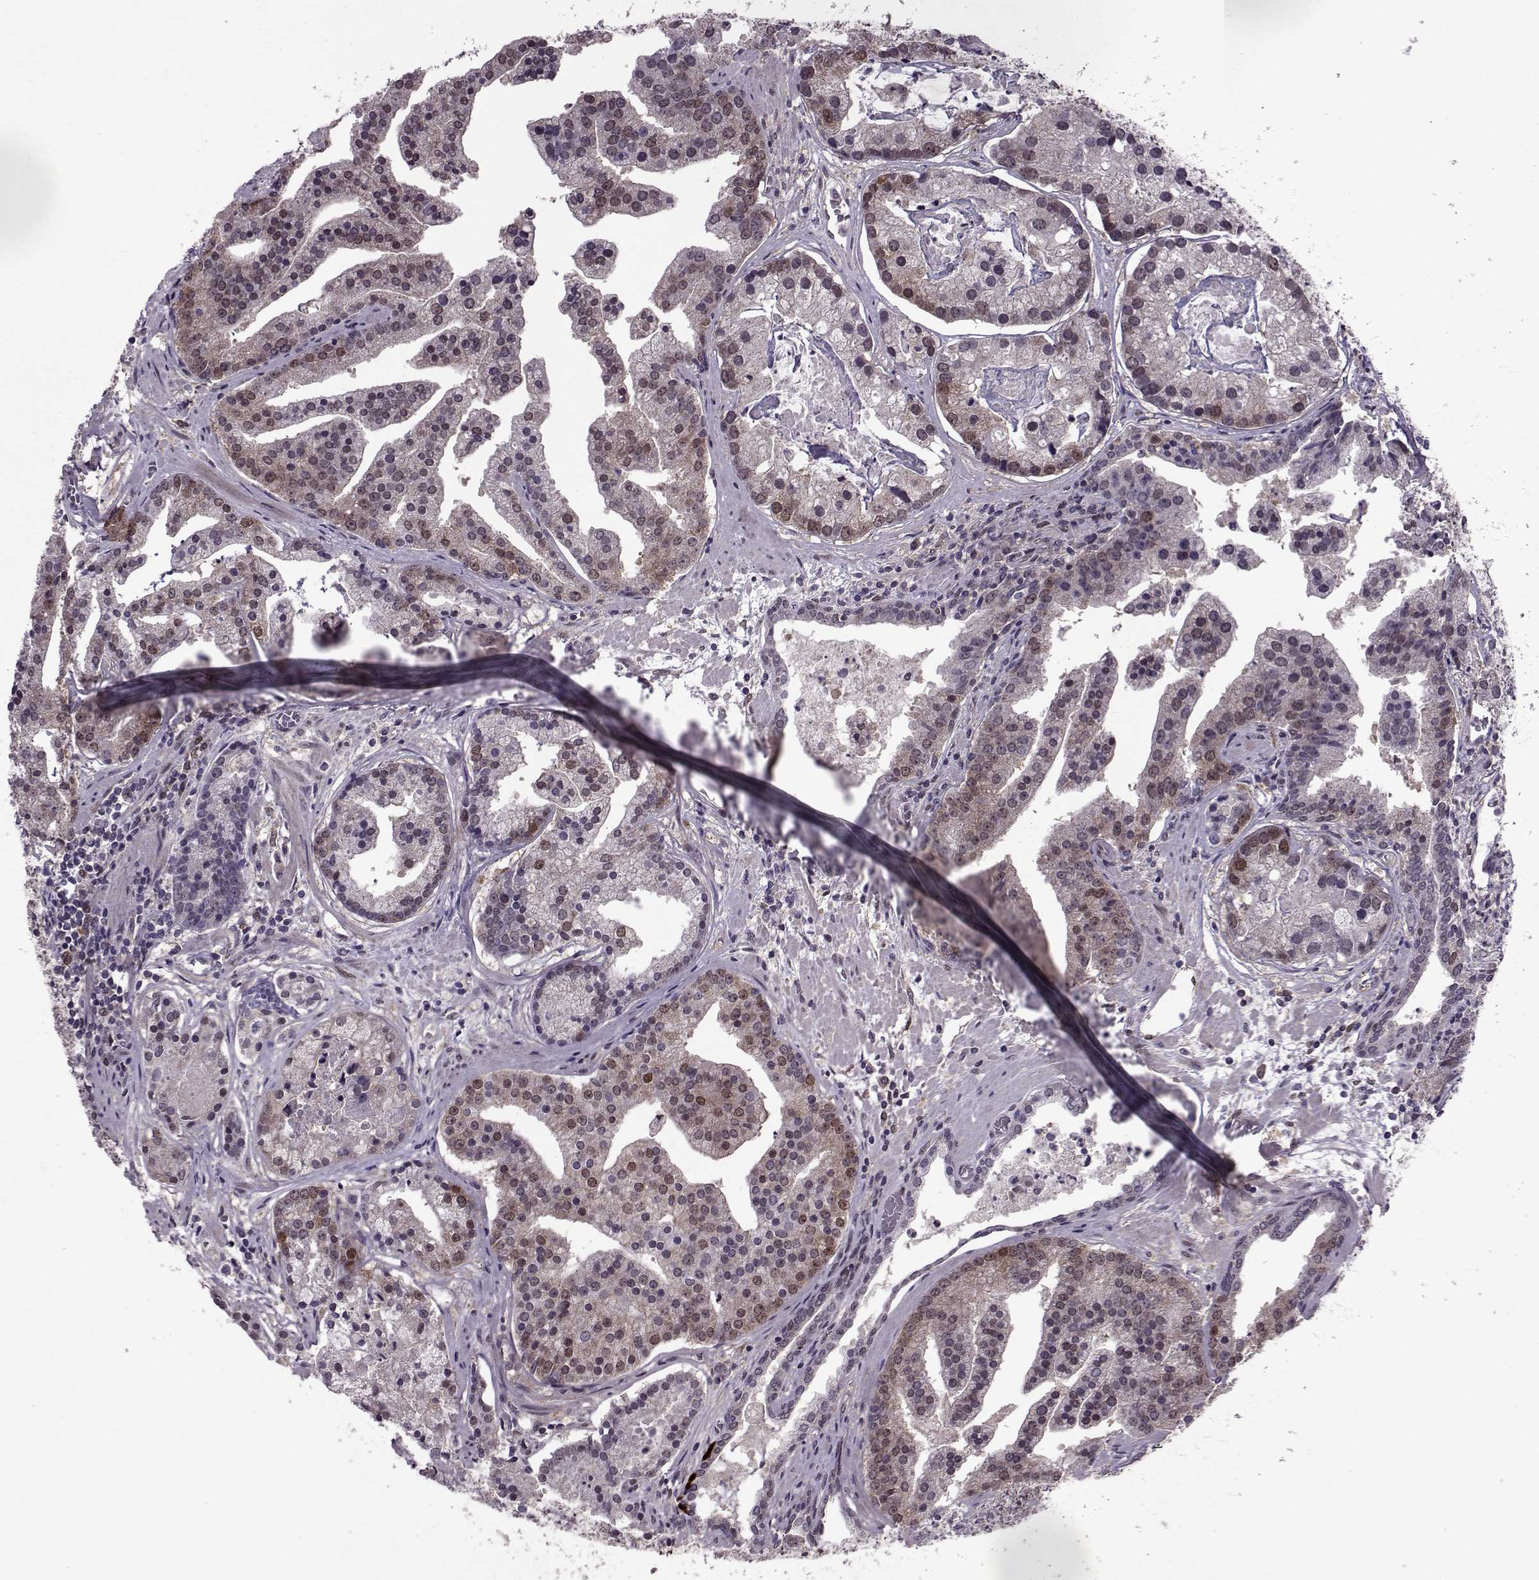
{"staining": {"intensity": "weak", "quantity": "<25%", "location": "nuclear"}, "tissue": "prostate cancer", "cell_type": "Tumor cells", "image_type": "cancer", "snomed": [{"axis": "morphology", "description": "Adenocarcinoma, NOS"}, {"axis": "topography", "description": "Prostate and seminal vesicle, NOS"}, {"axis": "topography", "description": "Prostate"}], "caption": "Adenocarcinoma (prostate) stained for a protein using immunohistochemistry exhibits no positivity tumor cells.", "gene": "CDK4", "patient": {"sex": "male", "age": 44}}